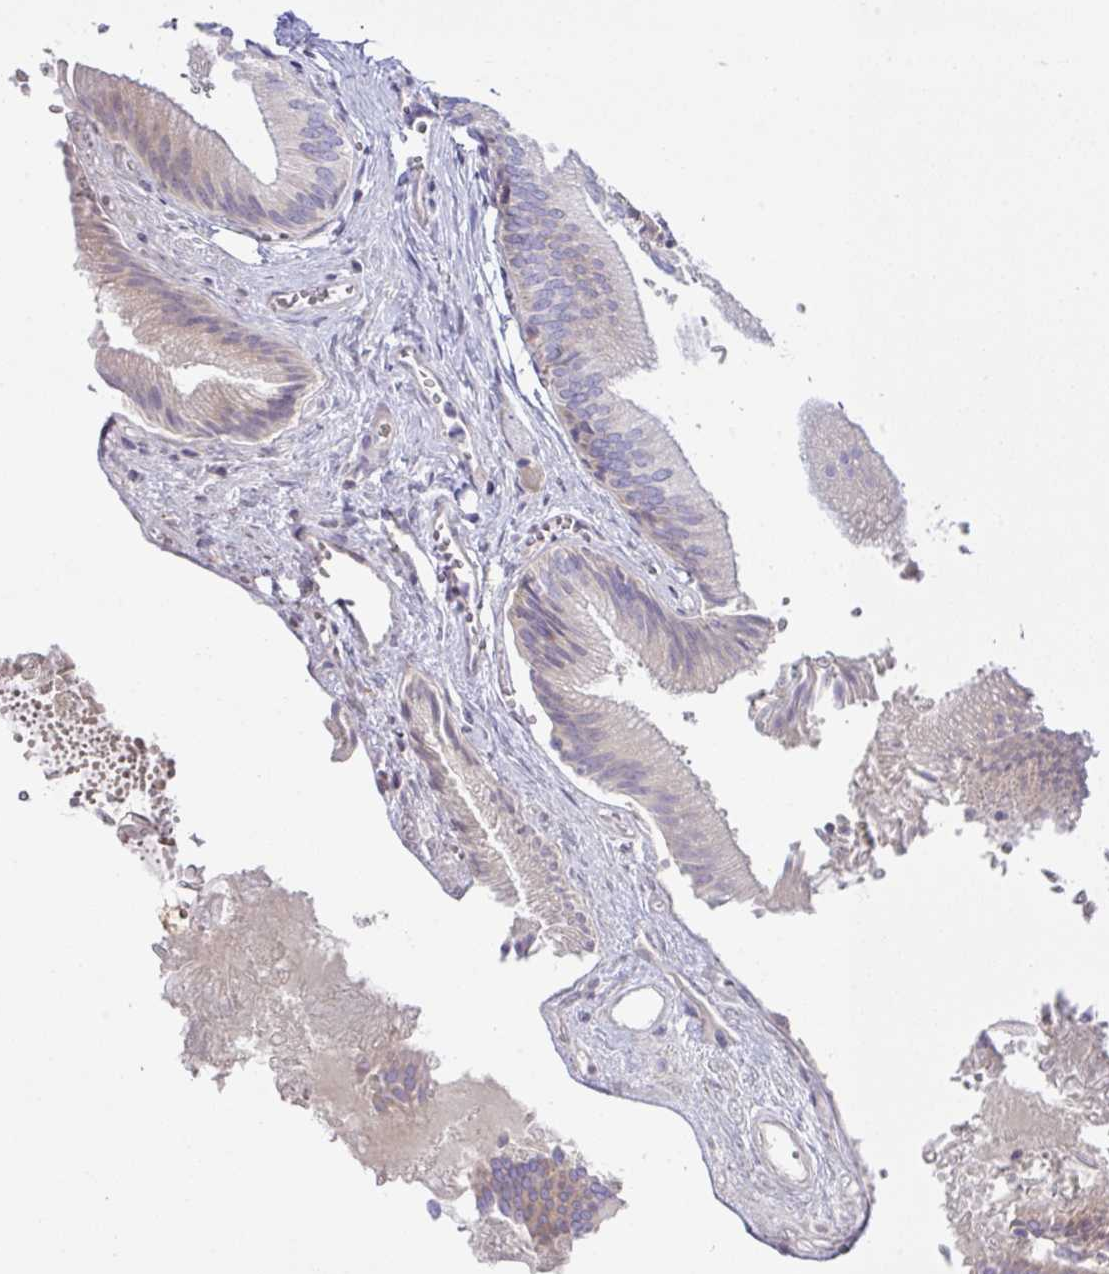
{"staining": {"intensity": "moderate", "quantity": "<25%", "location": "cytoplasmic/membranous"}, "tissue": "gallbladder", "cell_type": "Glandular cells", "image_type": "normal", "snomed": [{"axis": "morphology", "description": "Normal tissue, NOS"}, {"axis": "topography", "description": "Gallbladder"}], "caption": "An IHC photomicrograph of benign tissue is shown. Protein staining in brown shows moderate cytoplasmic/membranous positivity in gallbladder within glandular cells.", "gene": "FAU", "patient": {"sex": "male", "age": 17}}